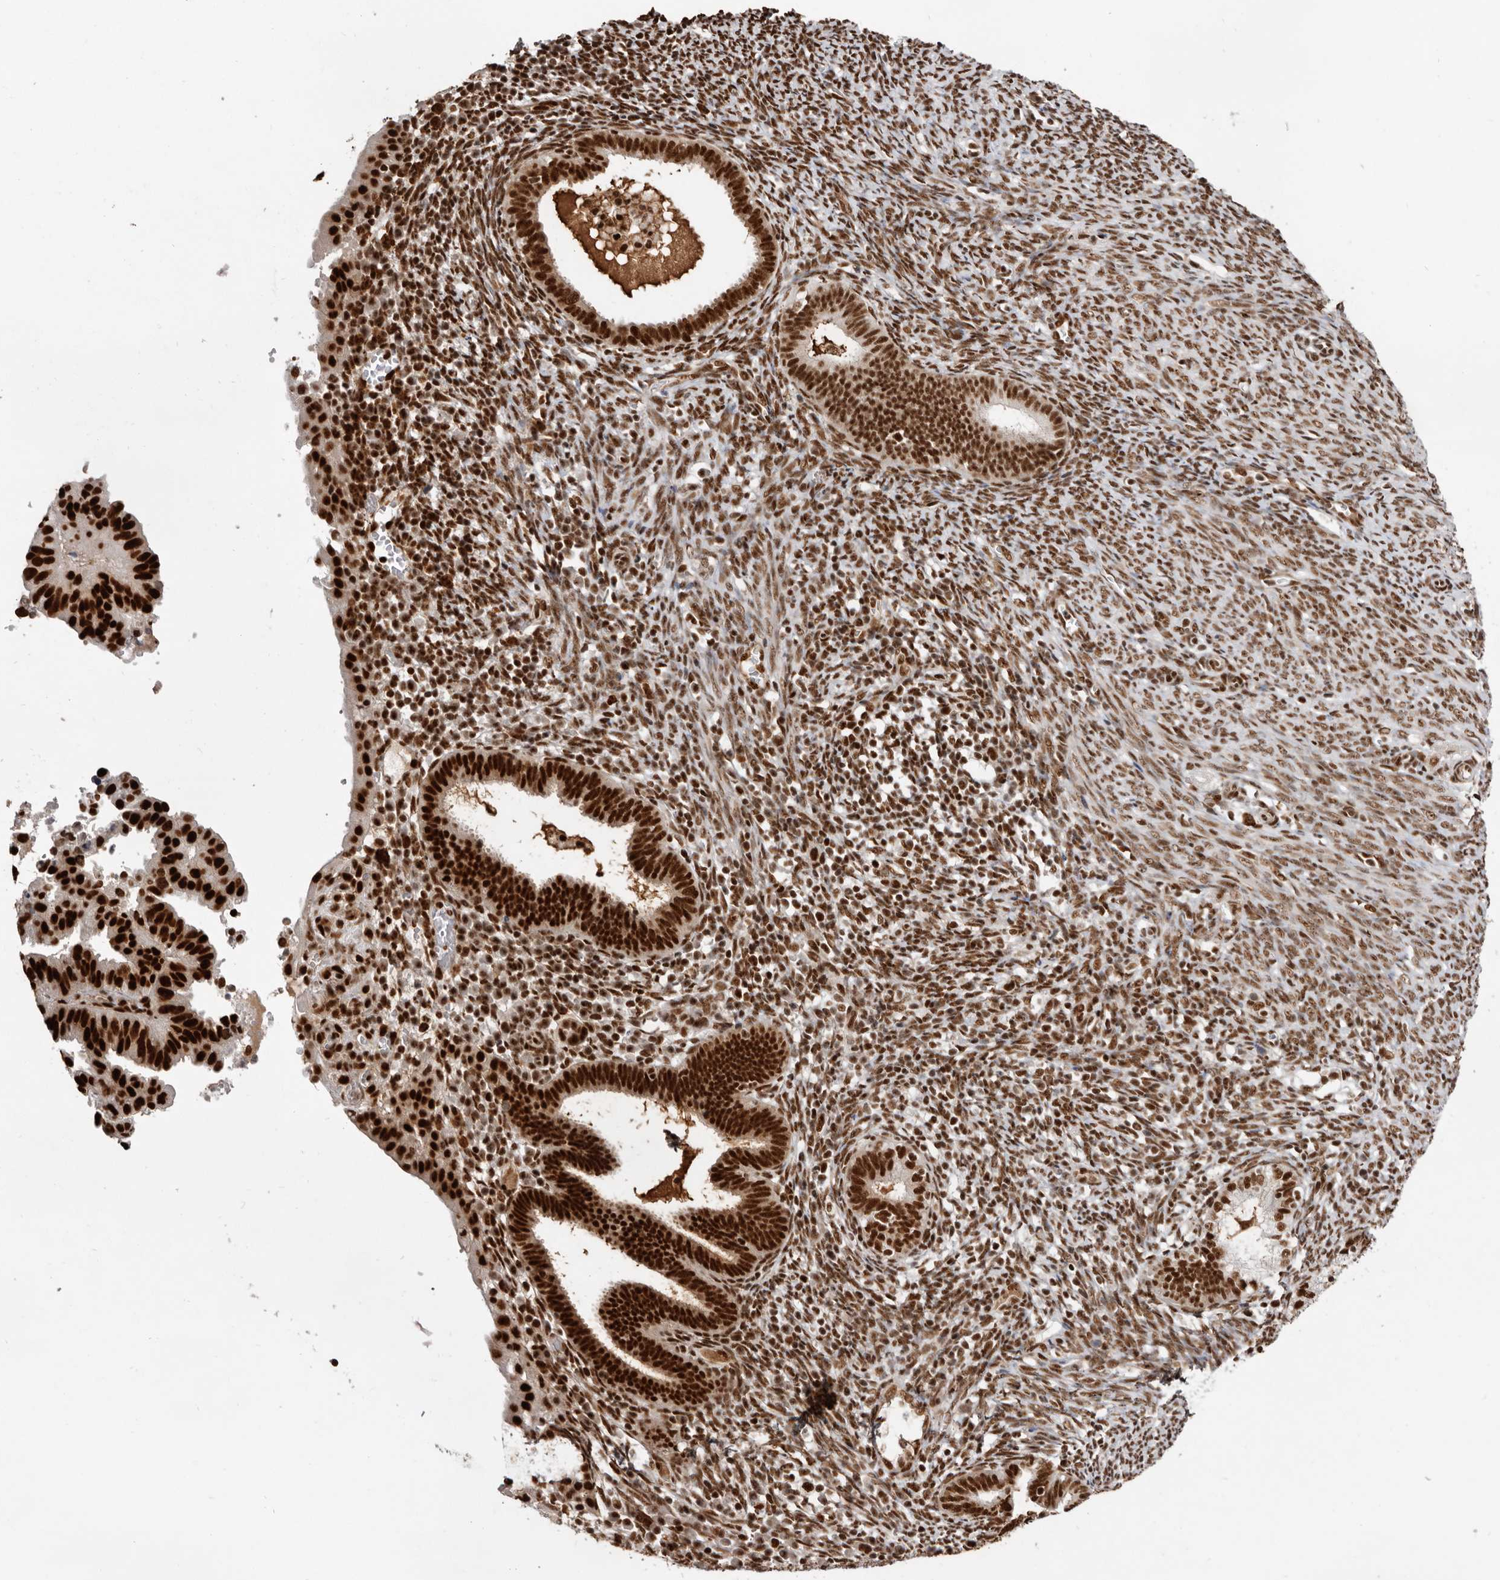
{"staining": {"intensity": "strong", "quantity": ">75%", "location": "nuclear"}, "tissue": "endometrial cancer", "cell_type": "Tumor cells", "image_type": "cancer", "snomed": [{"axis": "morphology", "description": "Adenocarcinoma, NOS"}, {"axis": "topography", "description": "Uterus"}], "caption": "Approximately >75% of tumor cells in endometrial adenocarcinoma display strong nuclear protein positivity as visualized by brown immunohistochemical staining.", "gene": "CHTOP", "patient": {"sex": "female", "age": 77}}